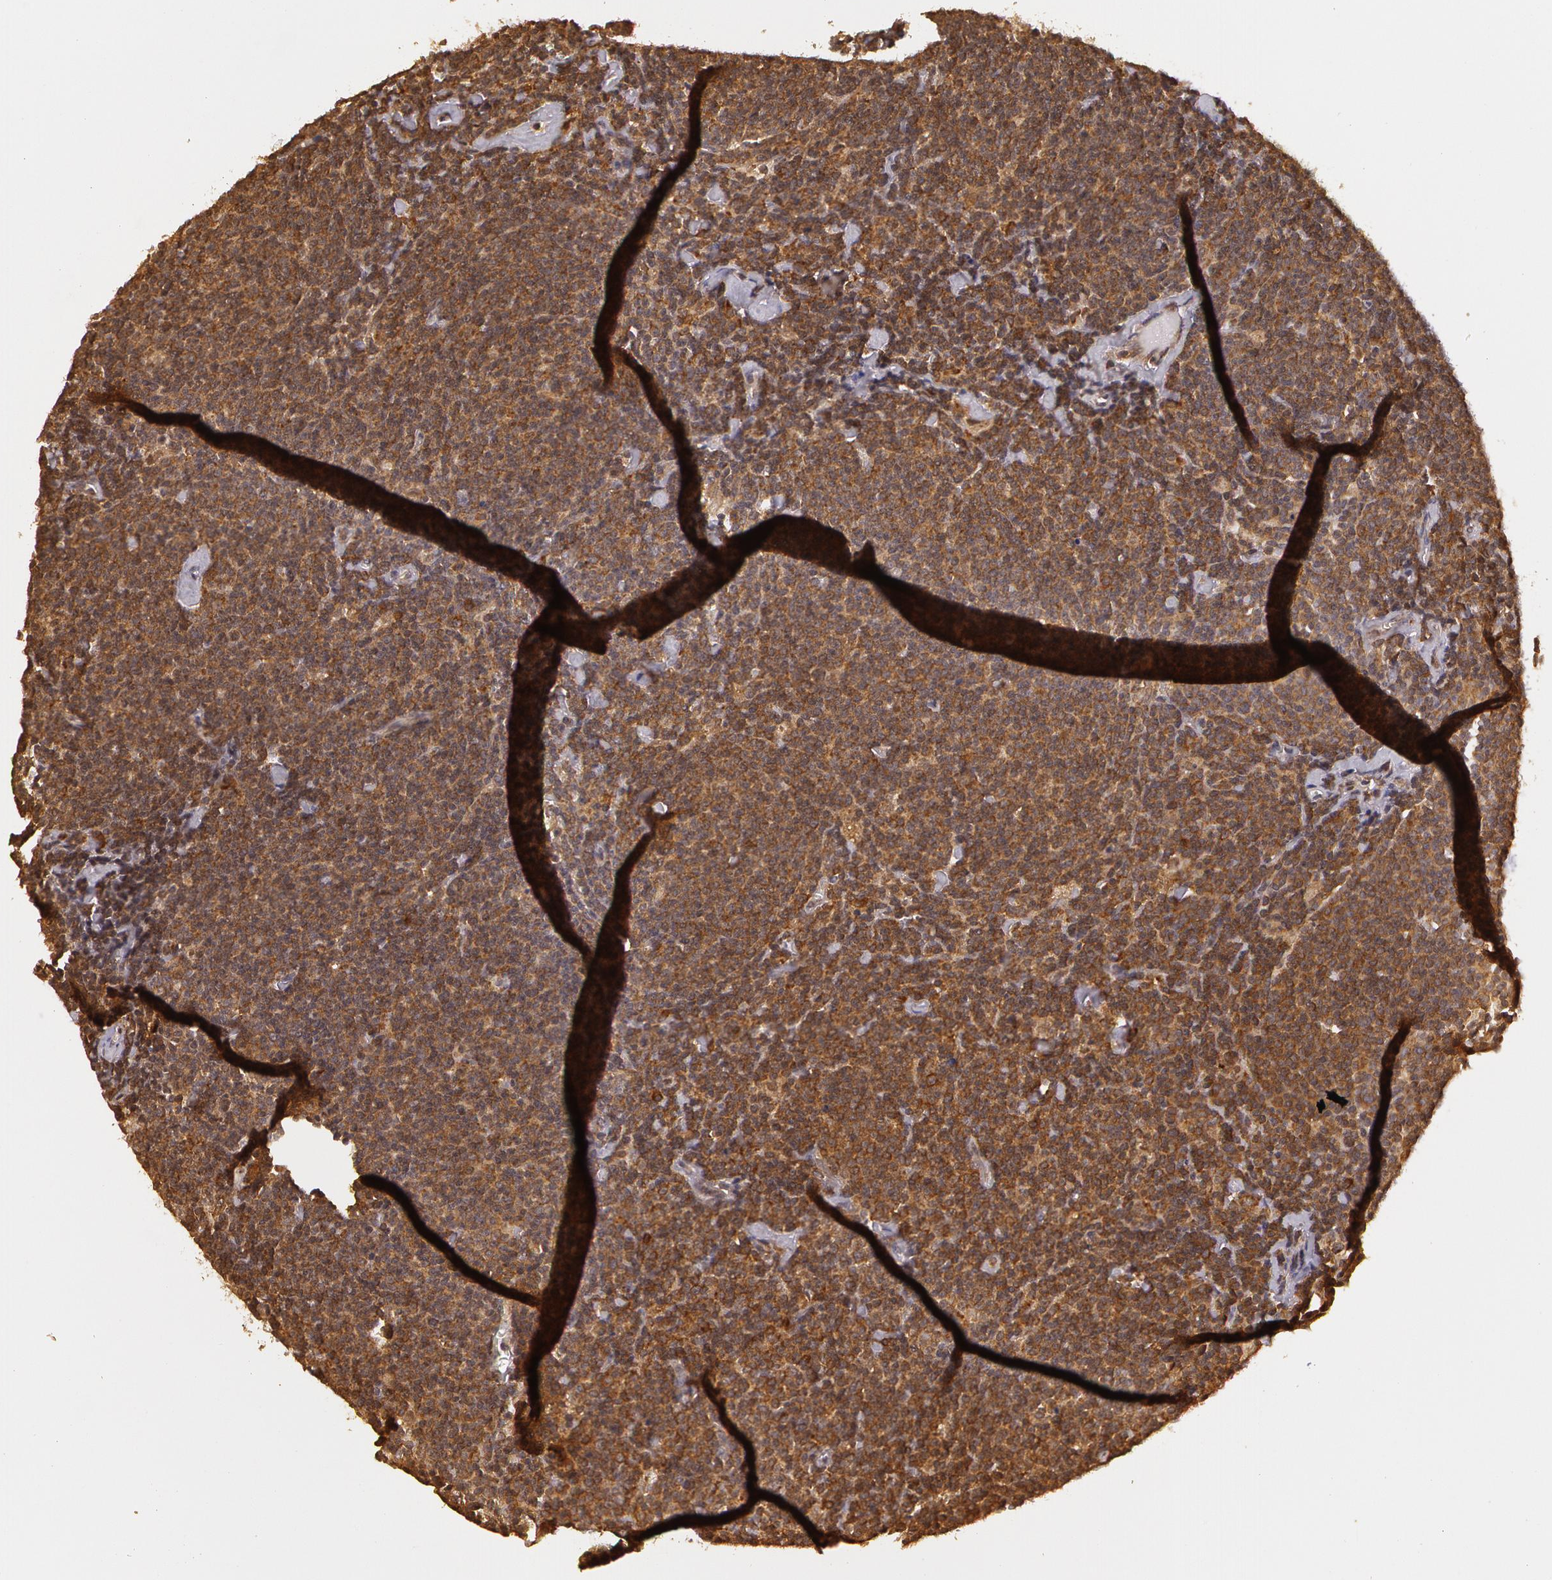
{"staining": {"intensity": "strong", "quantity": ">75%", "location": "cytoplasmic/membranous"}, "tissue": "lymphoma", "cell_type": "Tumor cells", "image_type": "cancer", "snomed": [{"axis": "morphology", "description": "Malignant lymphoma, non-Hodgkin's type, Low grade"}, {"axis": "topography", "description": "Lymph node"}], "caption": "This micrograph demonstrates IHC staining of human malignant lymphoma, non-Hodgkin's type (low-grade), with high strong cytoplasmic/membranous positivity in about >75% of tumor cells.", "gene": "ASCC2", "patient": {"sex": "male", "age": 65}}